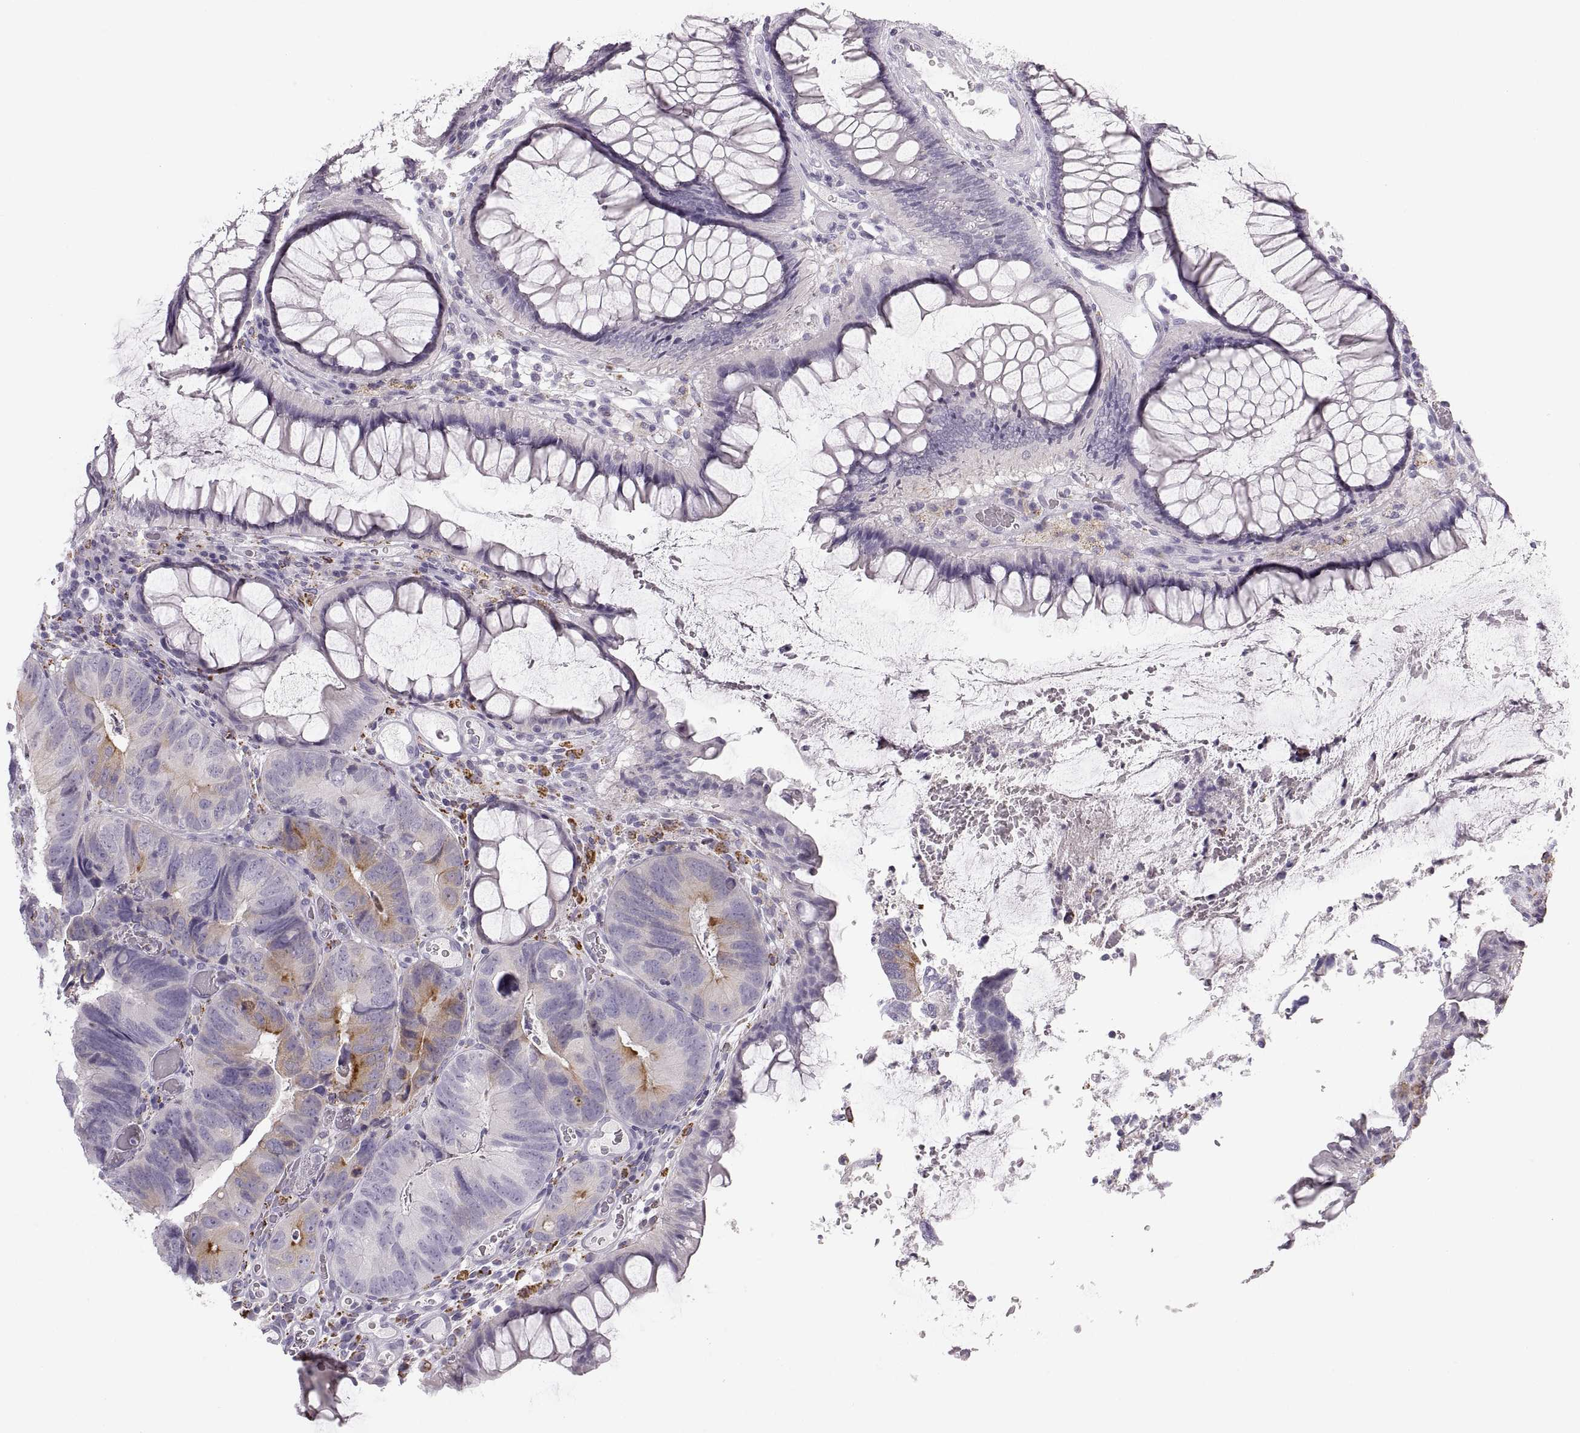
{"staining": {"intensity": "strong", "quantity": "<25%", "location": "cytoplasmic/membranous"}, "tissue": "colorectal cancer", "cell_type": "Tumor cells", "image_type": "cancer", "snomed": [{"axis": "morphology", "description": "Adenocarcinoma, NOS"}, {"axis": "topography", "description": "Colon"}], "caption": "This histopathology image displays adenocarcinoma (colorectal) stained with immunohistochemistry to label a protein in brown. The cytoplasmic/membranous of tumor cells show strong positivity for the protein. Nuclei are counter-stained blue.", "gene": "COL9A3", "patient": {"sex": "female", "age": 67}}